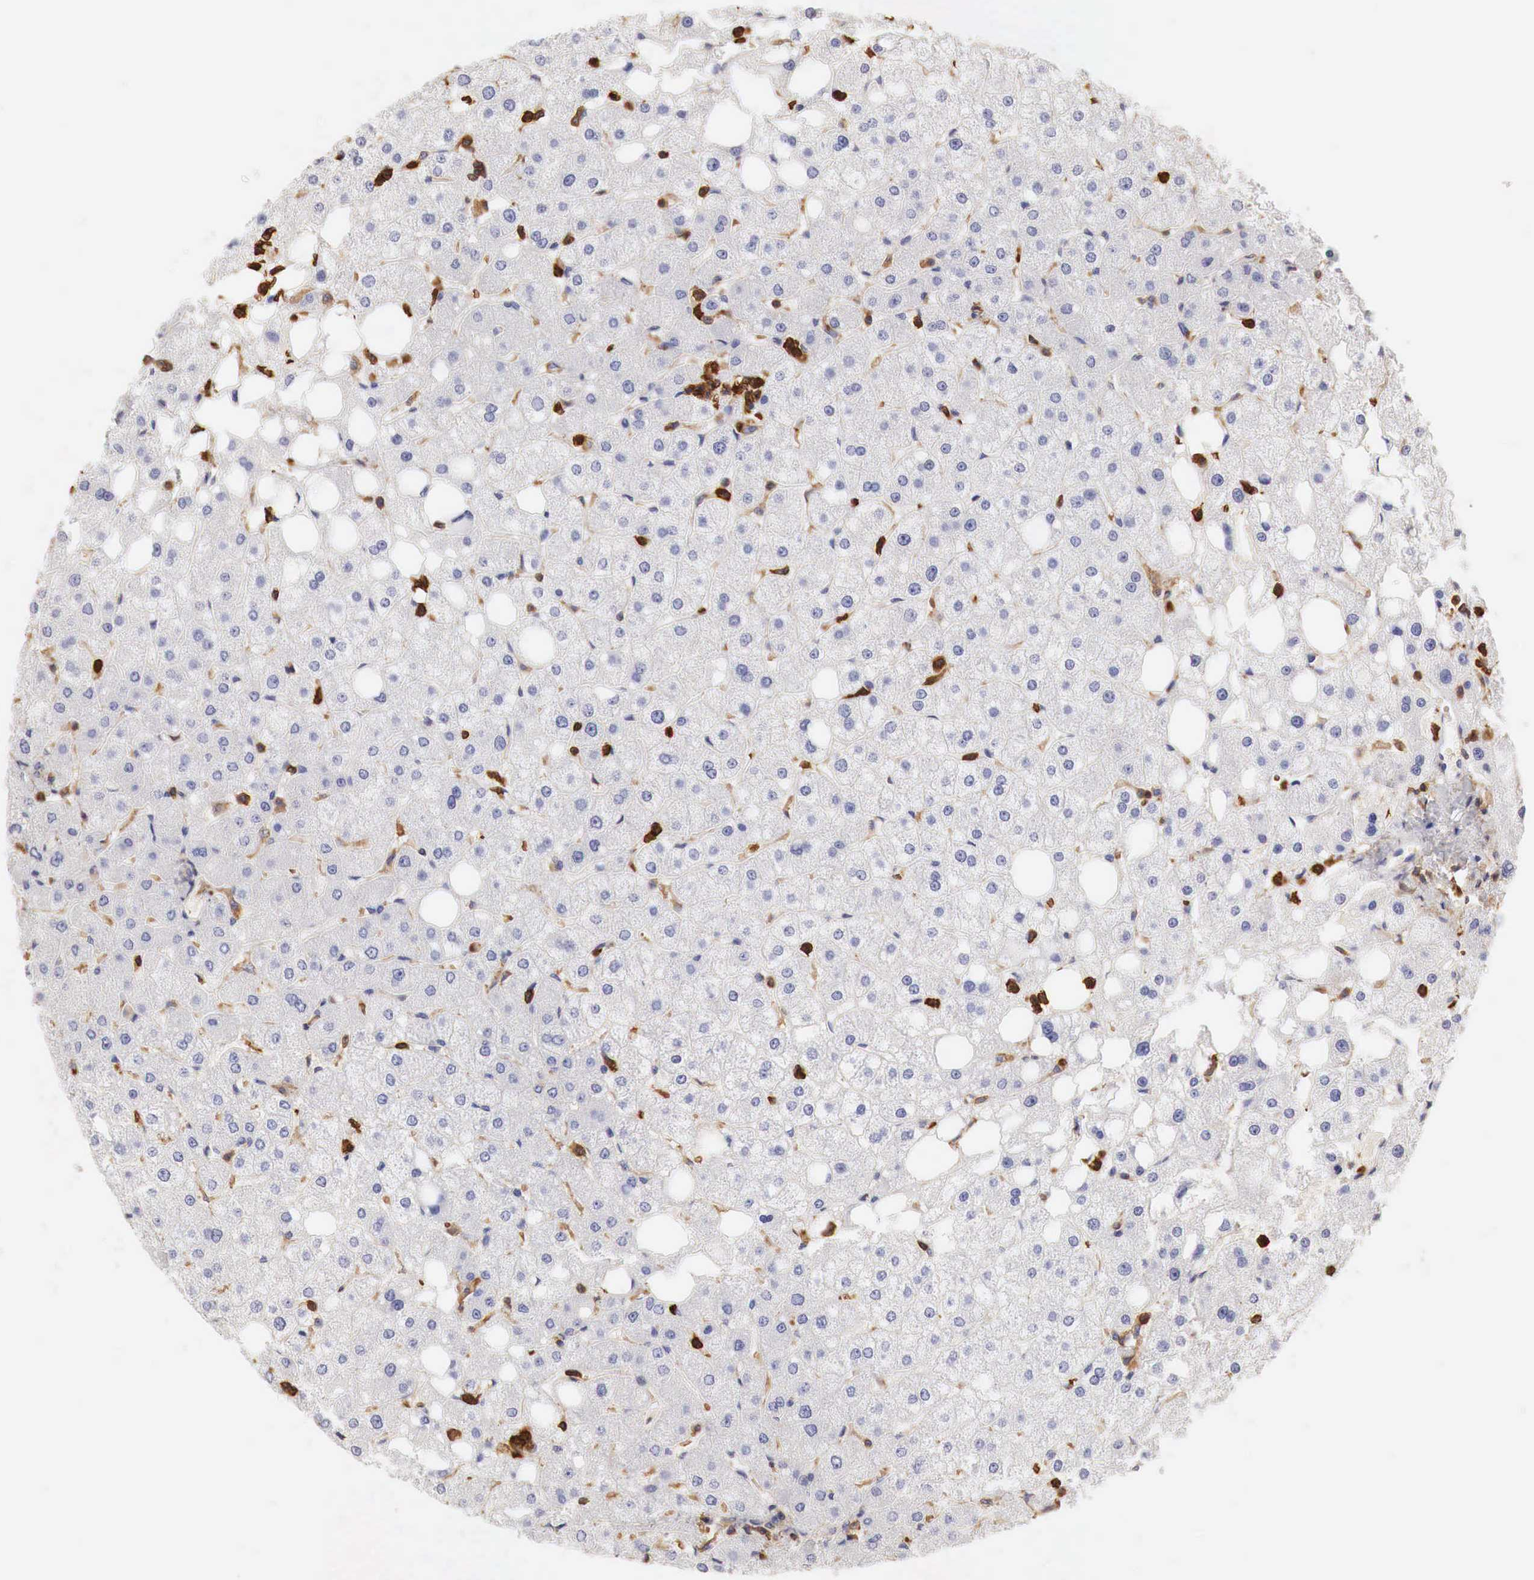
{"staining": {"intensity": "moderate", "quantity": "25%-75%", "location": "cytoplasmic/membranous"}, "tissue": "liver", "cell_type": "Cholangiocytes", "image_type": "normal", "snomed": [{"axis": "morphology", "description": "Normal tissue, NOS"}, {"axis": "topography", "description": "Liver"}], "caption": "Immunohistochemistry (IHC) (DAB) staining of unremarkable liver shows moderate cytoplasmic/membranous protein expression in about 25%-75% of cholangiocytes.", "gene": "G6PD", "patient": {"sex": "male", "age": 35}}